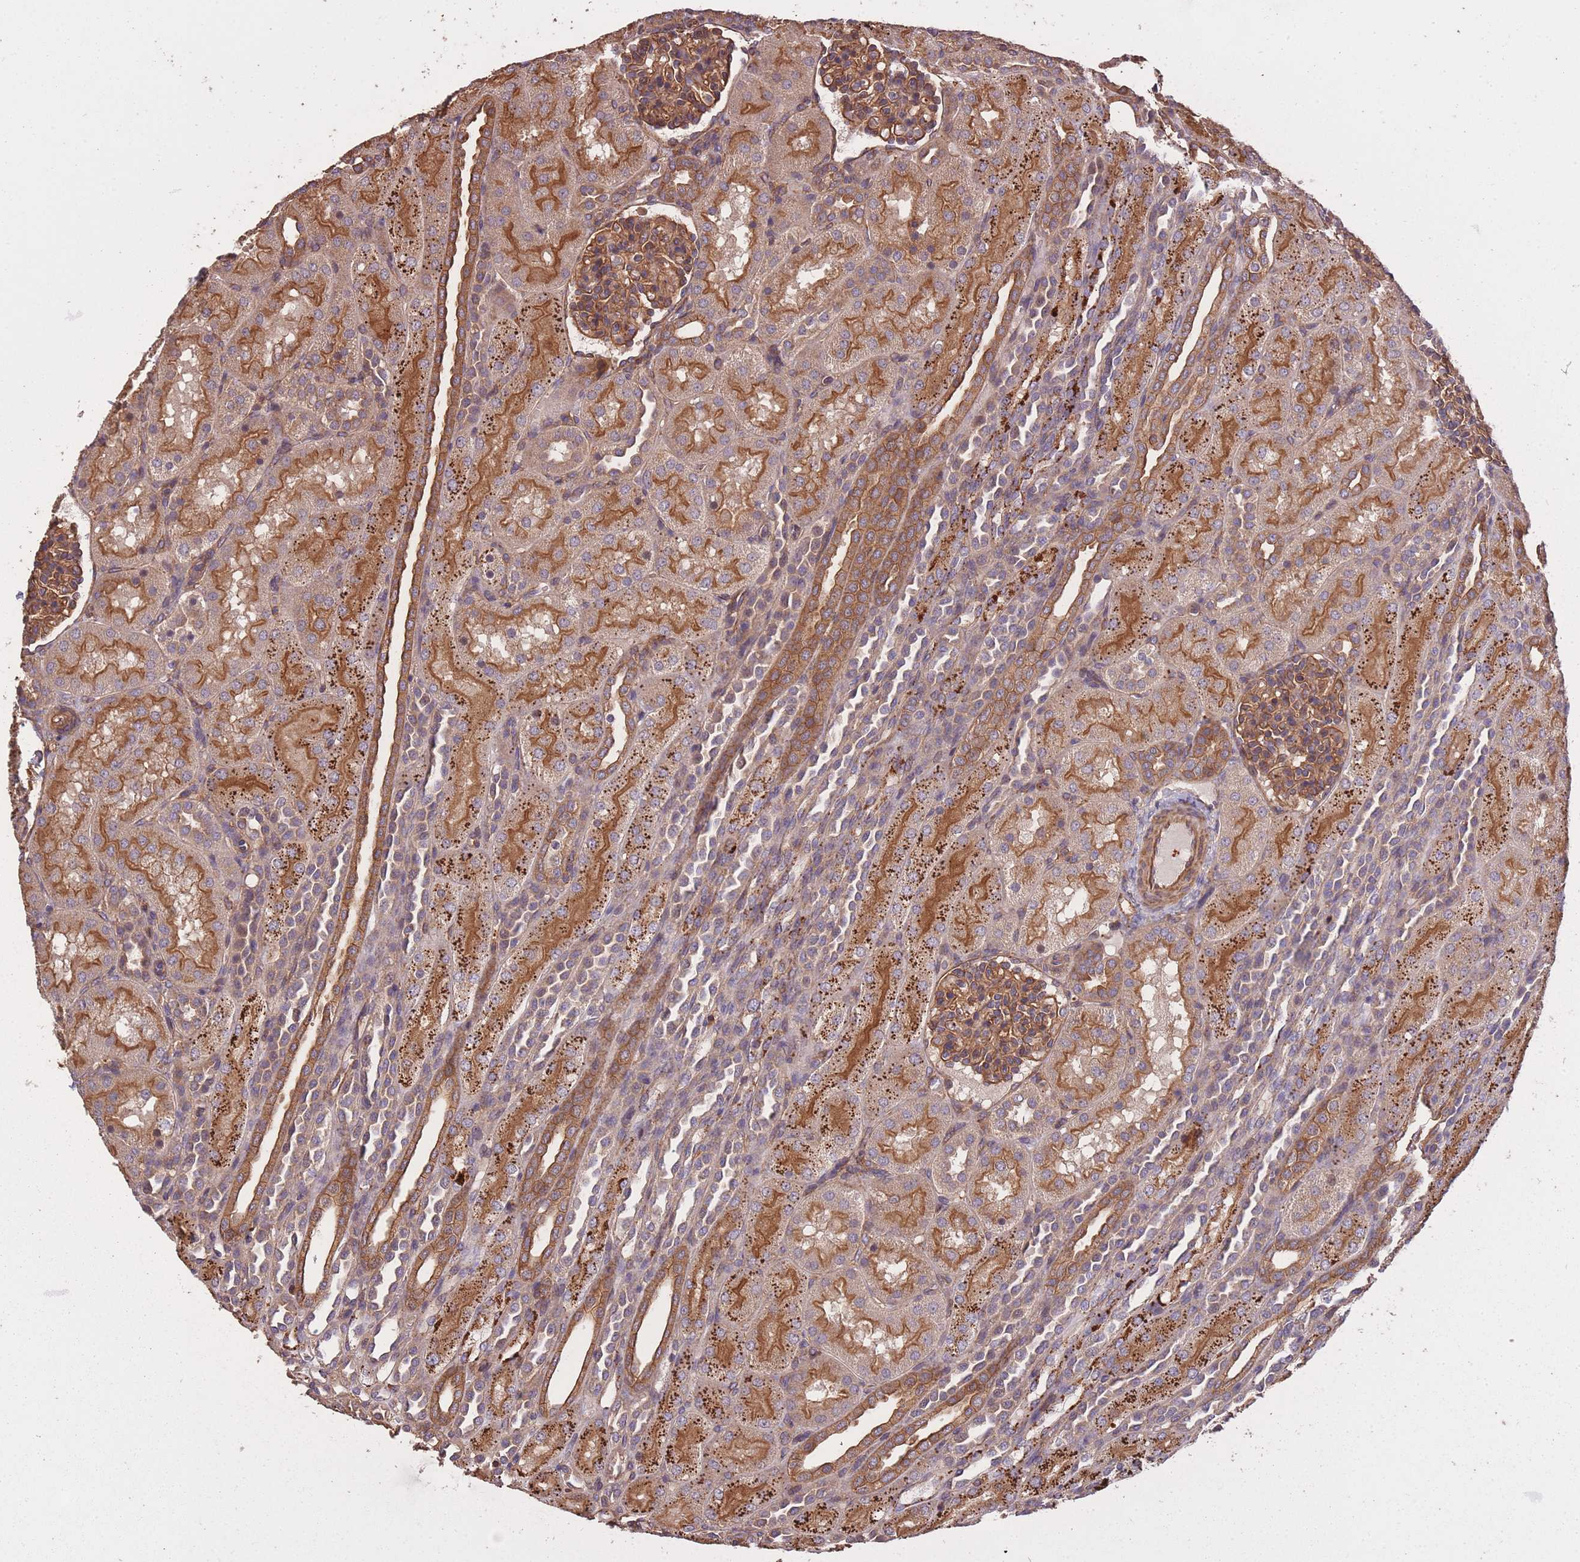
{"staining": {"intensity": "moderate", "quantity": ">75%", "location": "cytoplasmic/membranous"}, "tissue": "kidney", "cell_type": "Cells in glomeruli", "image_type": "normal", "snomed": [{"axis": "morphology", "description": "Normal tissue, NOS"}, {"axis": "topography", "description": "Kidney"}], "caption": "The immunohistochemical stain shows moderate cytoplasmic/membranous positivity in cells in glomeruli of normal kidney.", "gene": "ARMH3", "patient": {"sex": "male", "age": 1}}